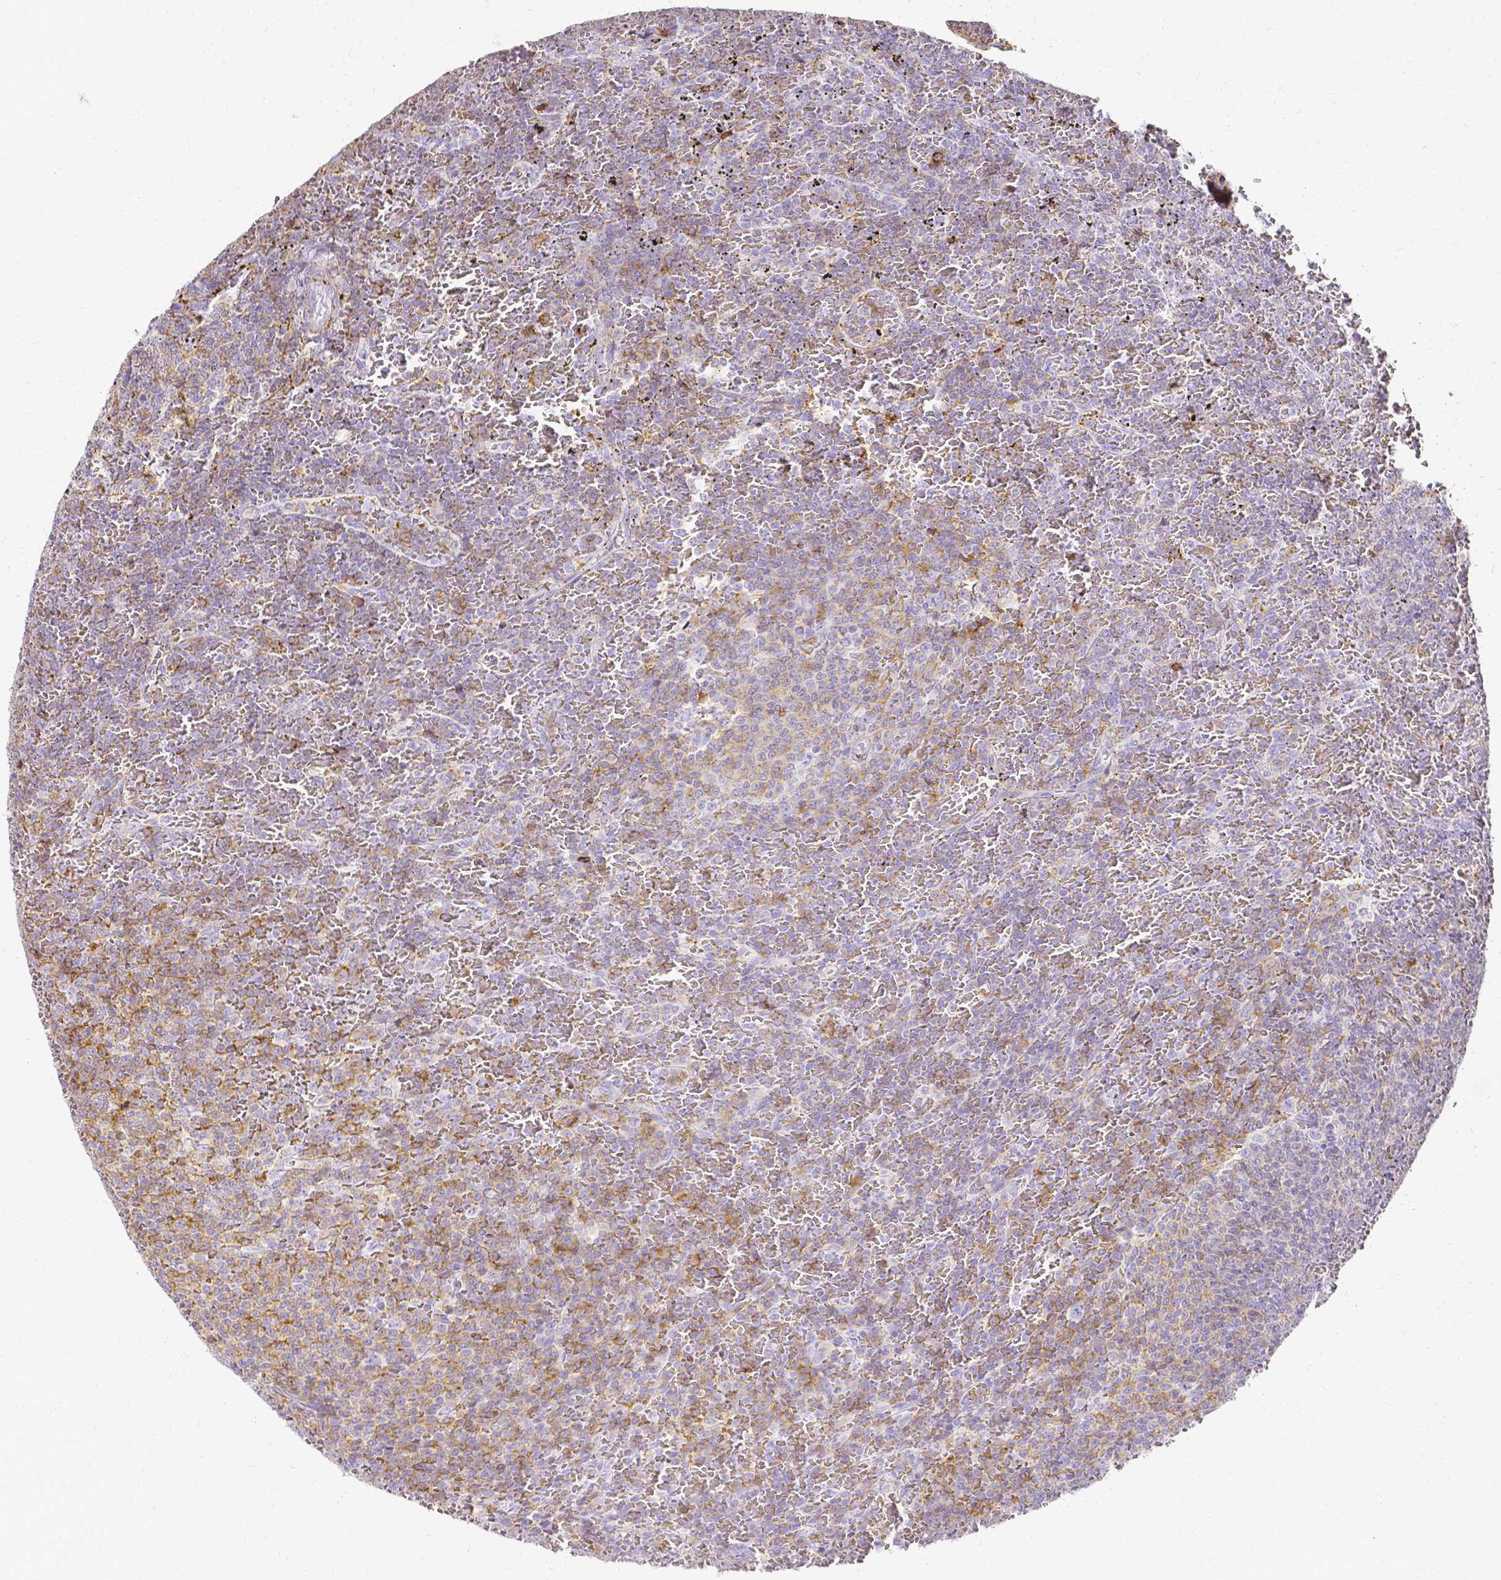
{"staining": {"intensity": "weak", "quantity": "25%-75%", "location": "cytoplasmic/membranous"}, "tissue": "lymphoma", "cell_type": "Tumor cells", "image_type": "cancer", "snomed": [{"axis": "morphology", "description": "Malignant lymphoma, non-Hodgkin's type, Low grade"}, {"axis": "topography", "description": "Spleen"}], "caption": "Lymphoma tissue displays weak cytoplasmic/membranous staining in approximately 25%-75% of tumor cells, visualized by immunohistochemistry.", "gene": "HSPA12A", "patient": {"sex": "female", "age": 77}}